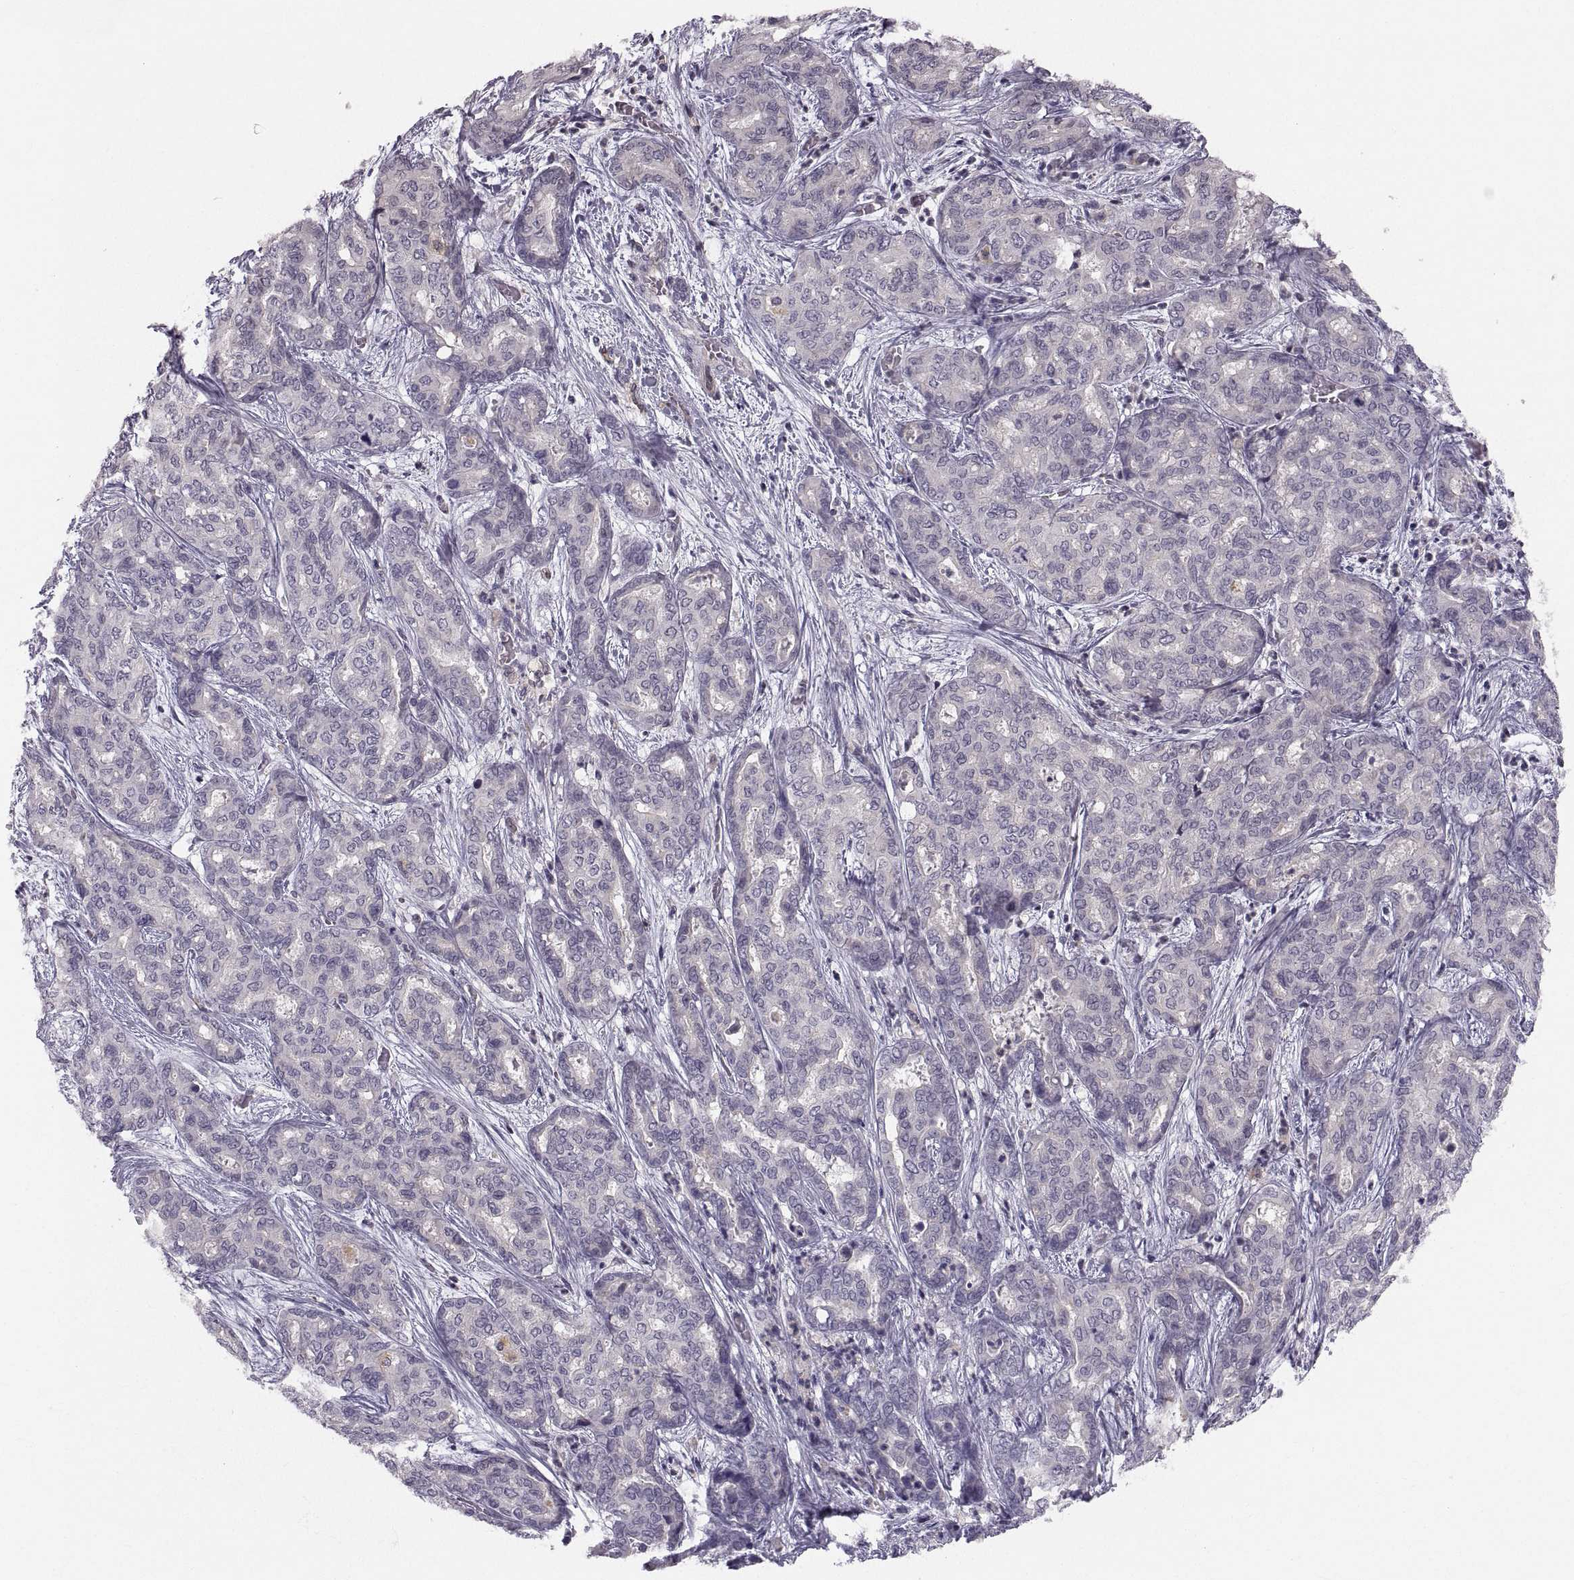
{"staining": {"intensity": "negative", "quantity": "none", "location": "none"}, "tissue": "liver cancer", "cell_type": "Tumor cells", "image_type": "cancer", "snomed": [{"axis": "morphology", "description": "Cholangiocarcinoma"}, {"axis": "topography", "description": "Liver"}], "caption": "Immunohistochemistry (IHC) micrograph of human liver cholangiocarcinoma stained for a protein (brown), which displays no expression in tumor cells.", "gene": "PGM5", "patient": {"sex": "female", "age": 64}}